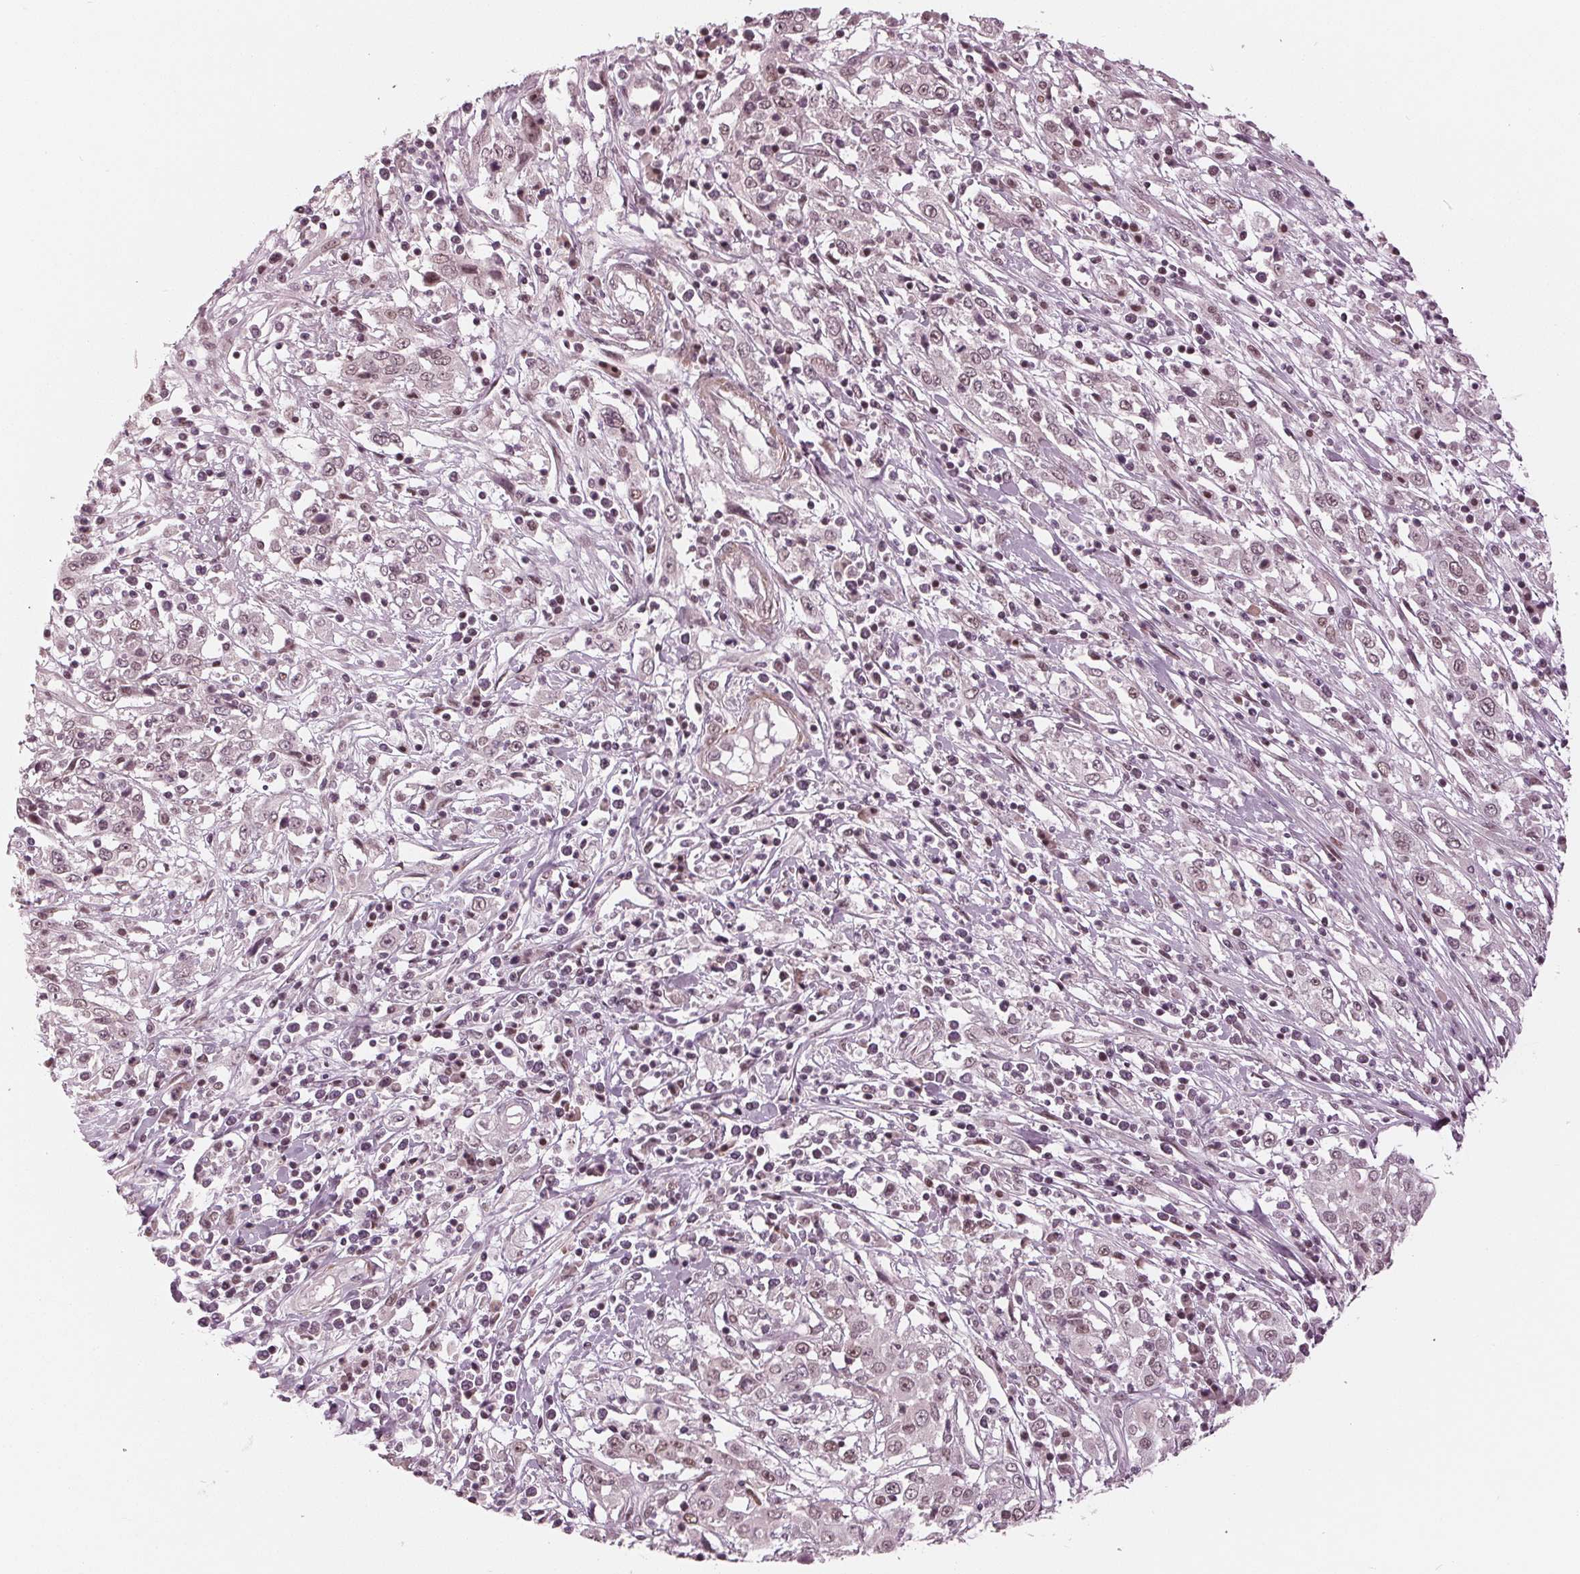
{"staining": {"intensity": "weak", "quantity": ">75%", "location": "nuclear"}, "tissue": "cervical cancer", "cell_type": "Tumor cells", "image_type": "cancer", "snomed": [{"axis": "morphology", "description": "Adenocarcinoma, NOS"}, {"axis": "topography", "description": "Cervix"}], "caption": "Cervical cancer (adenocarcinoma) tissue displays weak nuclear staining in approximately >75% of tumor cells The staining is performed using DAB (3,3'-diaminobenzidine) brown chromogen to label protein expression. The nuclei are counter-stained blue using hematoxylin.", "gene": "DNMT3L", "patient": {"sex": "female", "age": 40}}